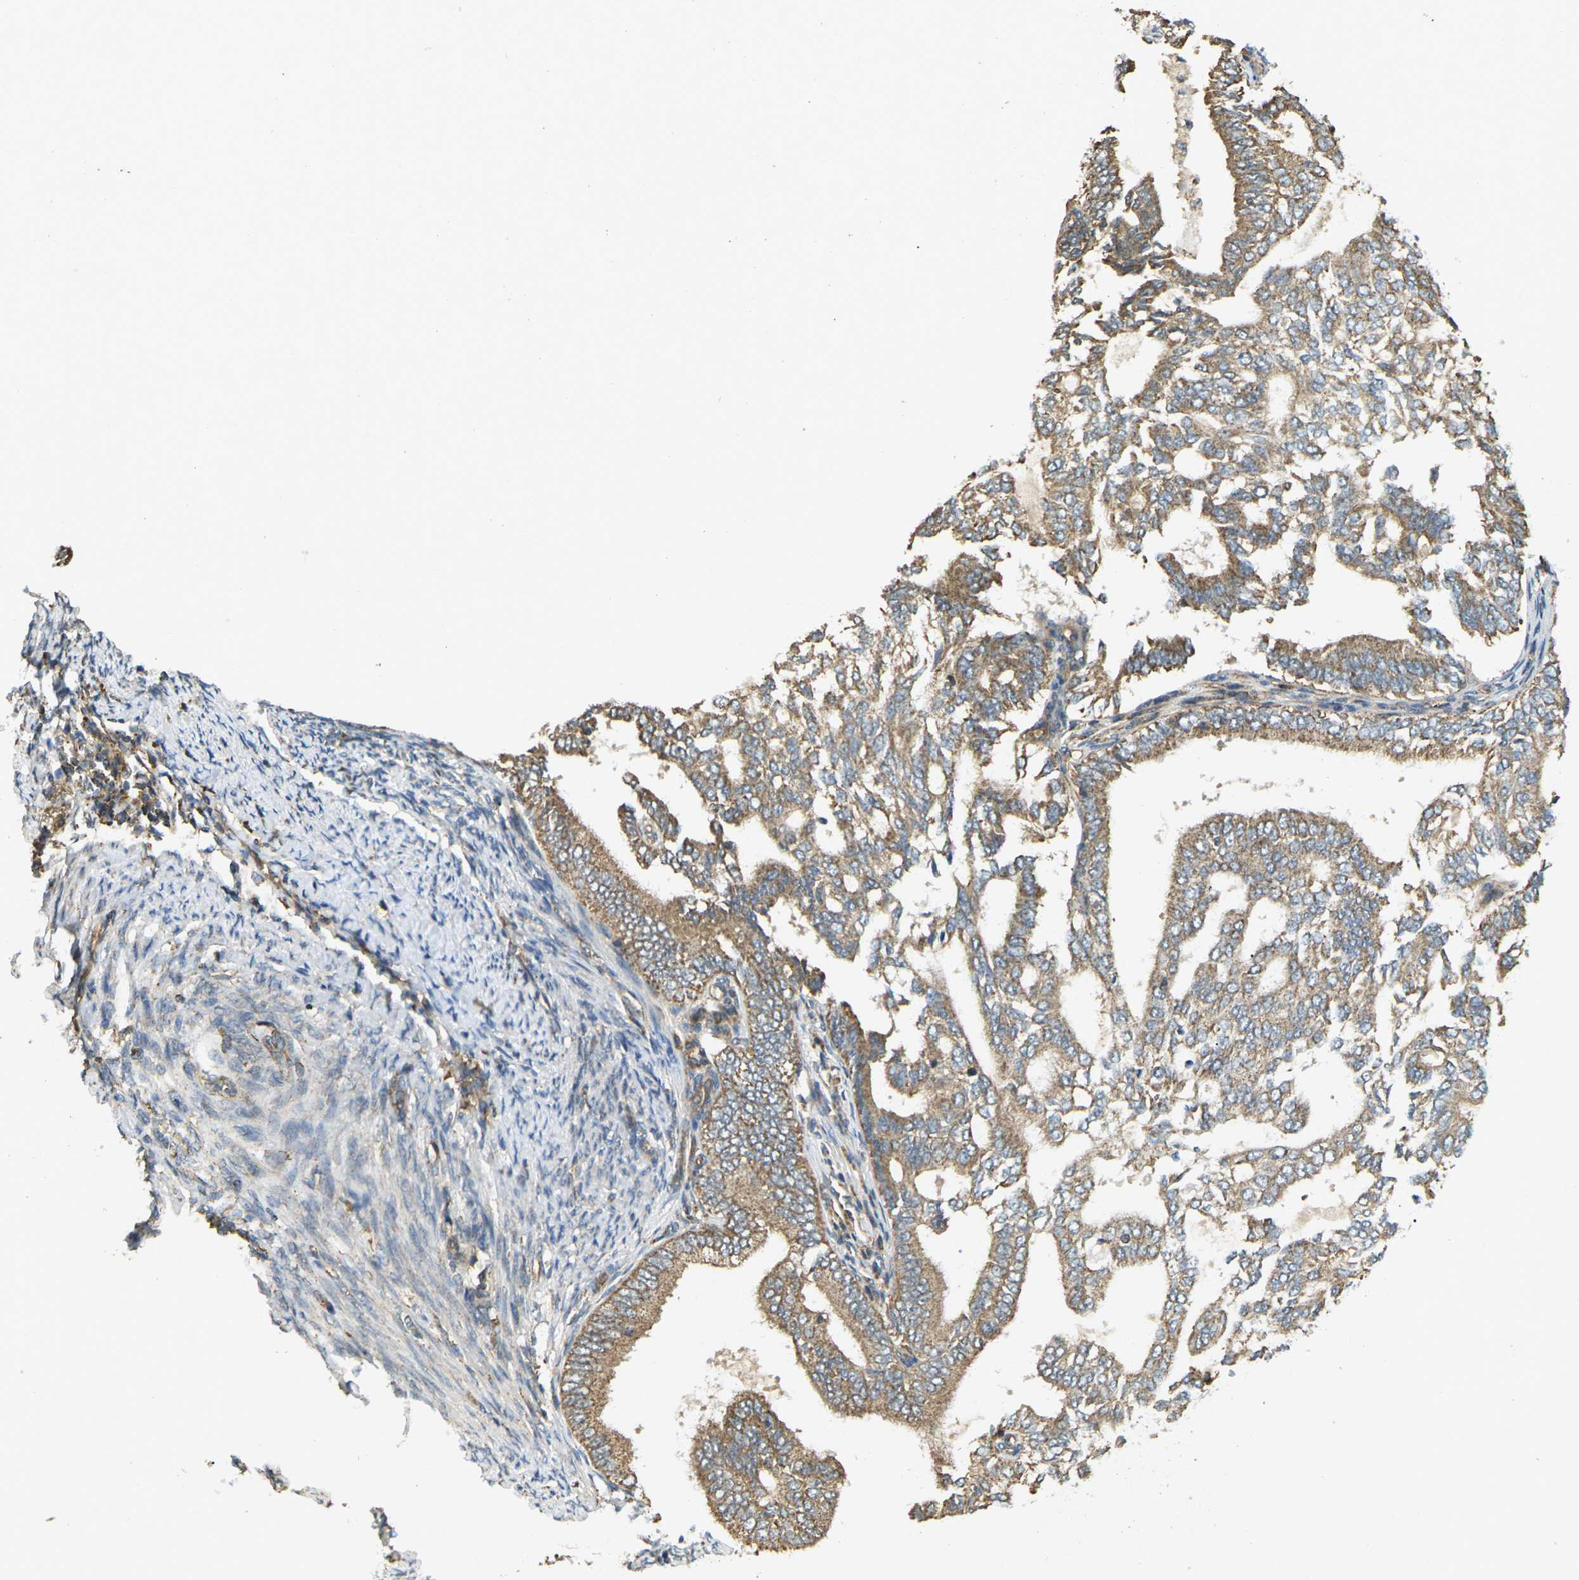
{"staining": {"intensity": "moderate", "quantity": ">75%", "location": "cytoplasmic/membranous"}, "tissue": "endometrial cancer", "cell_type": "Tumor cells", "image_type": "cancer", "snomed": [{"axis": "morphology", "description": "Adenocarcinoma, NOS"}, {"axis": "topography", "description": "Endometrium"}], "caption": "Endometrial cancer tissue demonstrates moderate cytoplasmic/membranous staining in about >75% of tumor cells, visualized by immunohistochemistry.", "gene": "KSR1", "patient": {"sex": "female", "age": 58}}